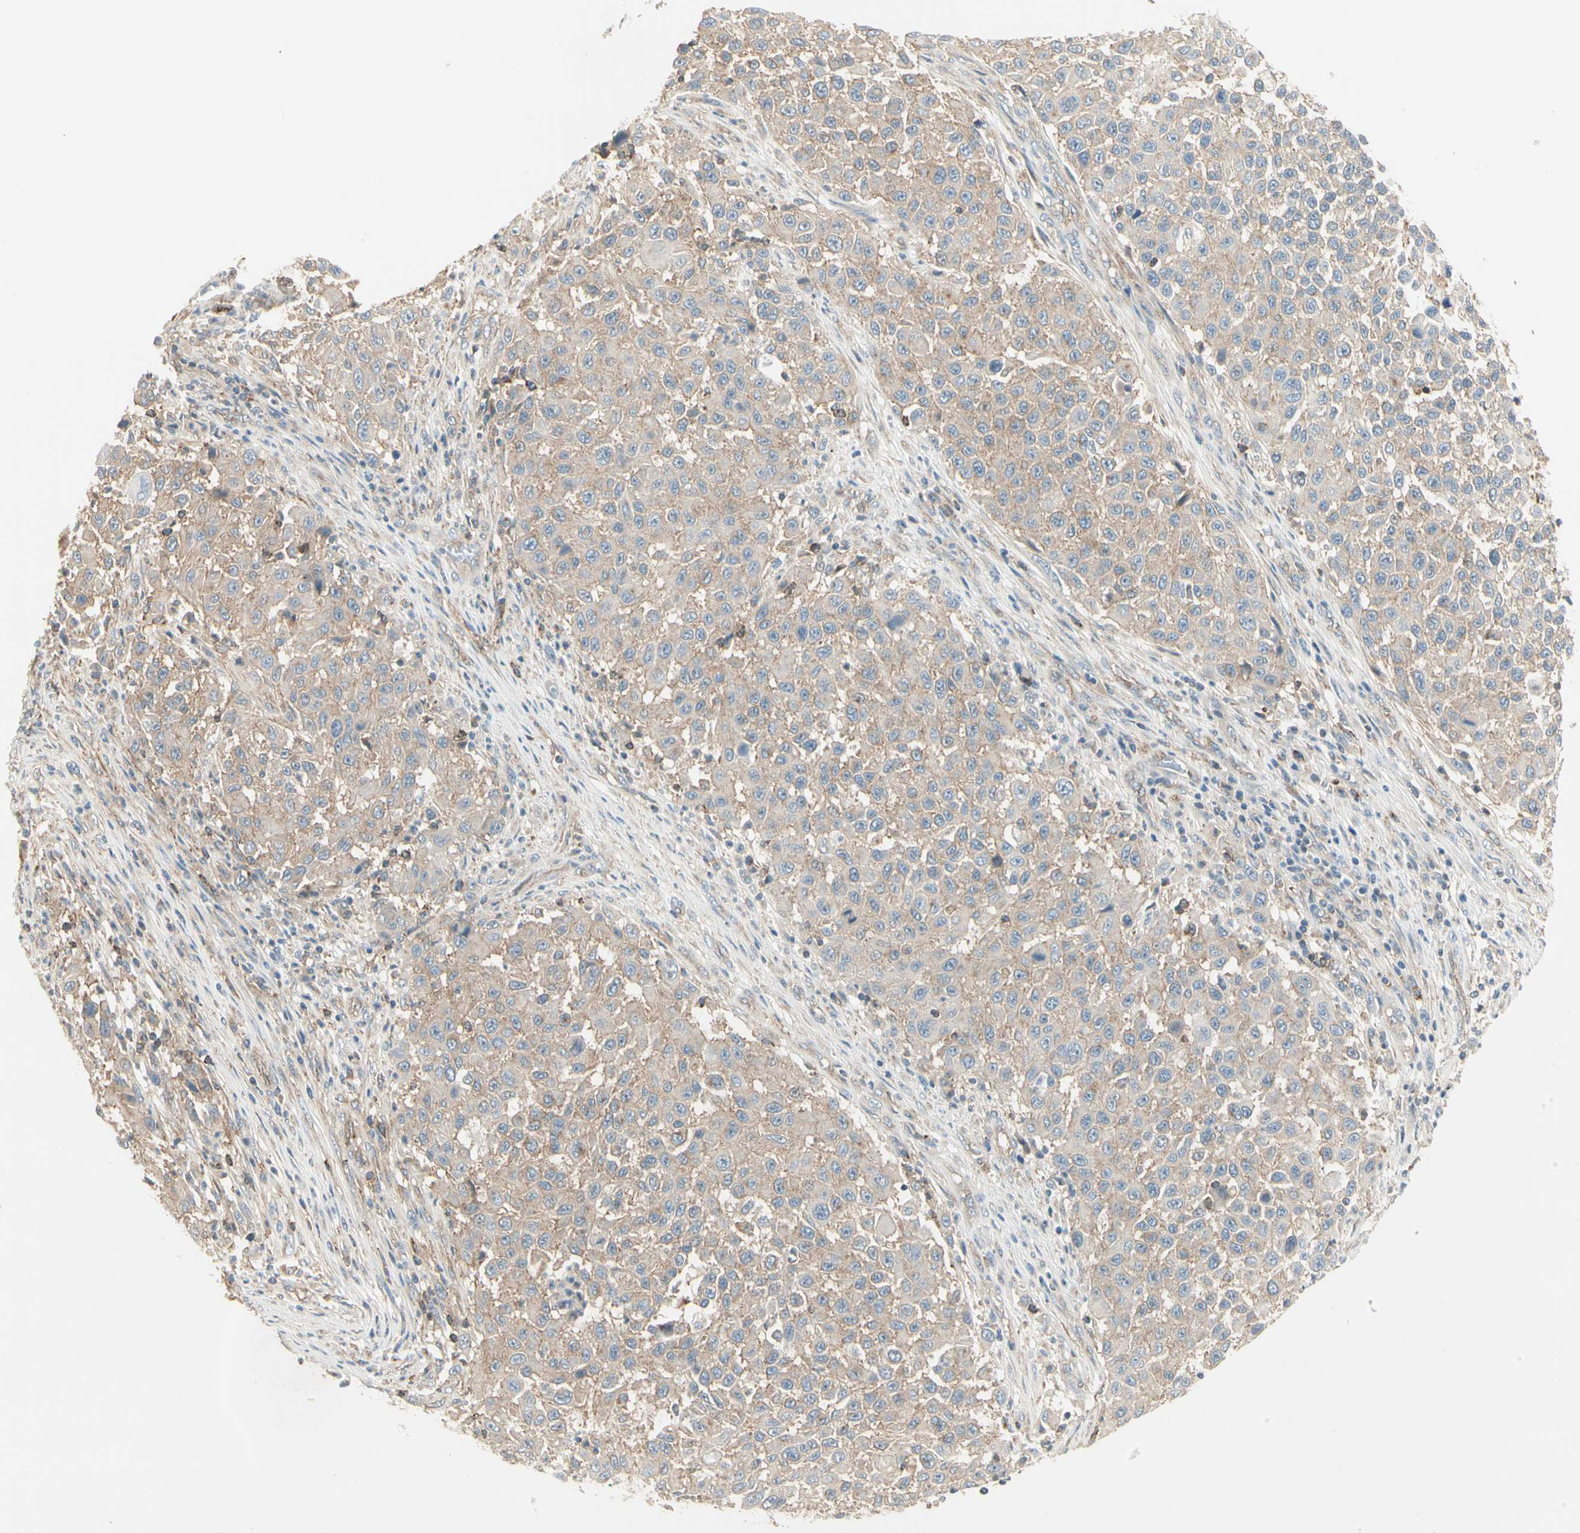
{"staining": {"intensity": "weak", "quantity": ">75%", "location": "cytoplasmic/membranous"}, "tissue": "melanoma", "cell_type": "Tumor cells", "image_type": "cancer", "snomed": [{"axis": "morphology", "description": "Malignant melanoma, Metastatic site"}, {"axis": "topography", "description": "Lymph node"}], "caption": "Malignant melanoma (metastatic site) stained with IHC exhibits weak cytoplasmic/membranous staining in approximately >75% of tumor cells.", "gene": "AGFG1", "patient": {"sex": "male", "age": 61}}